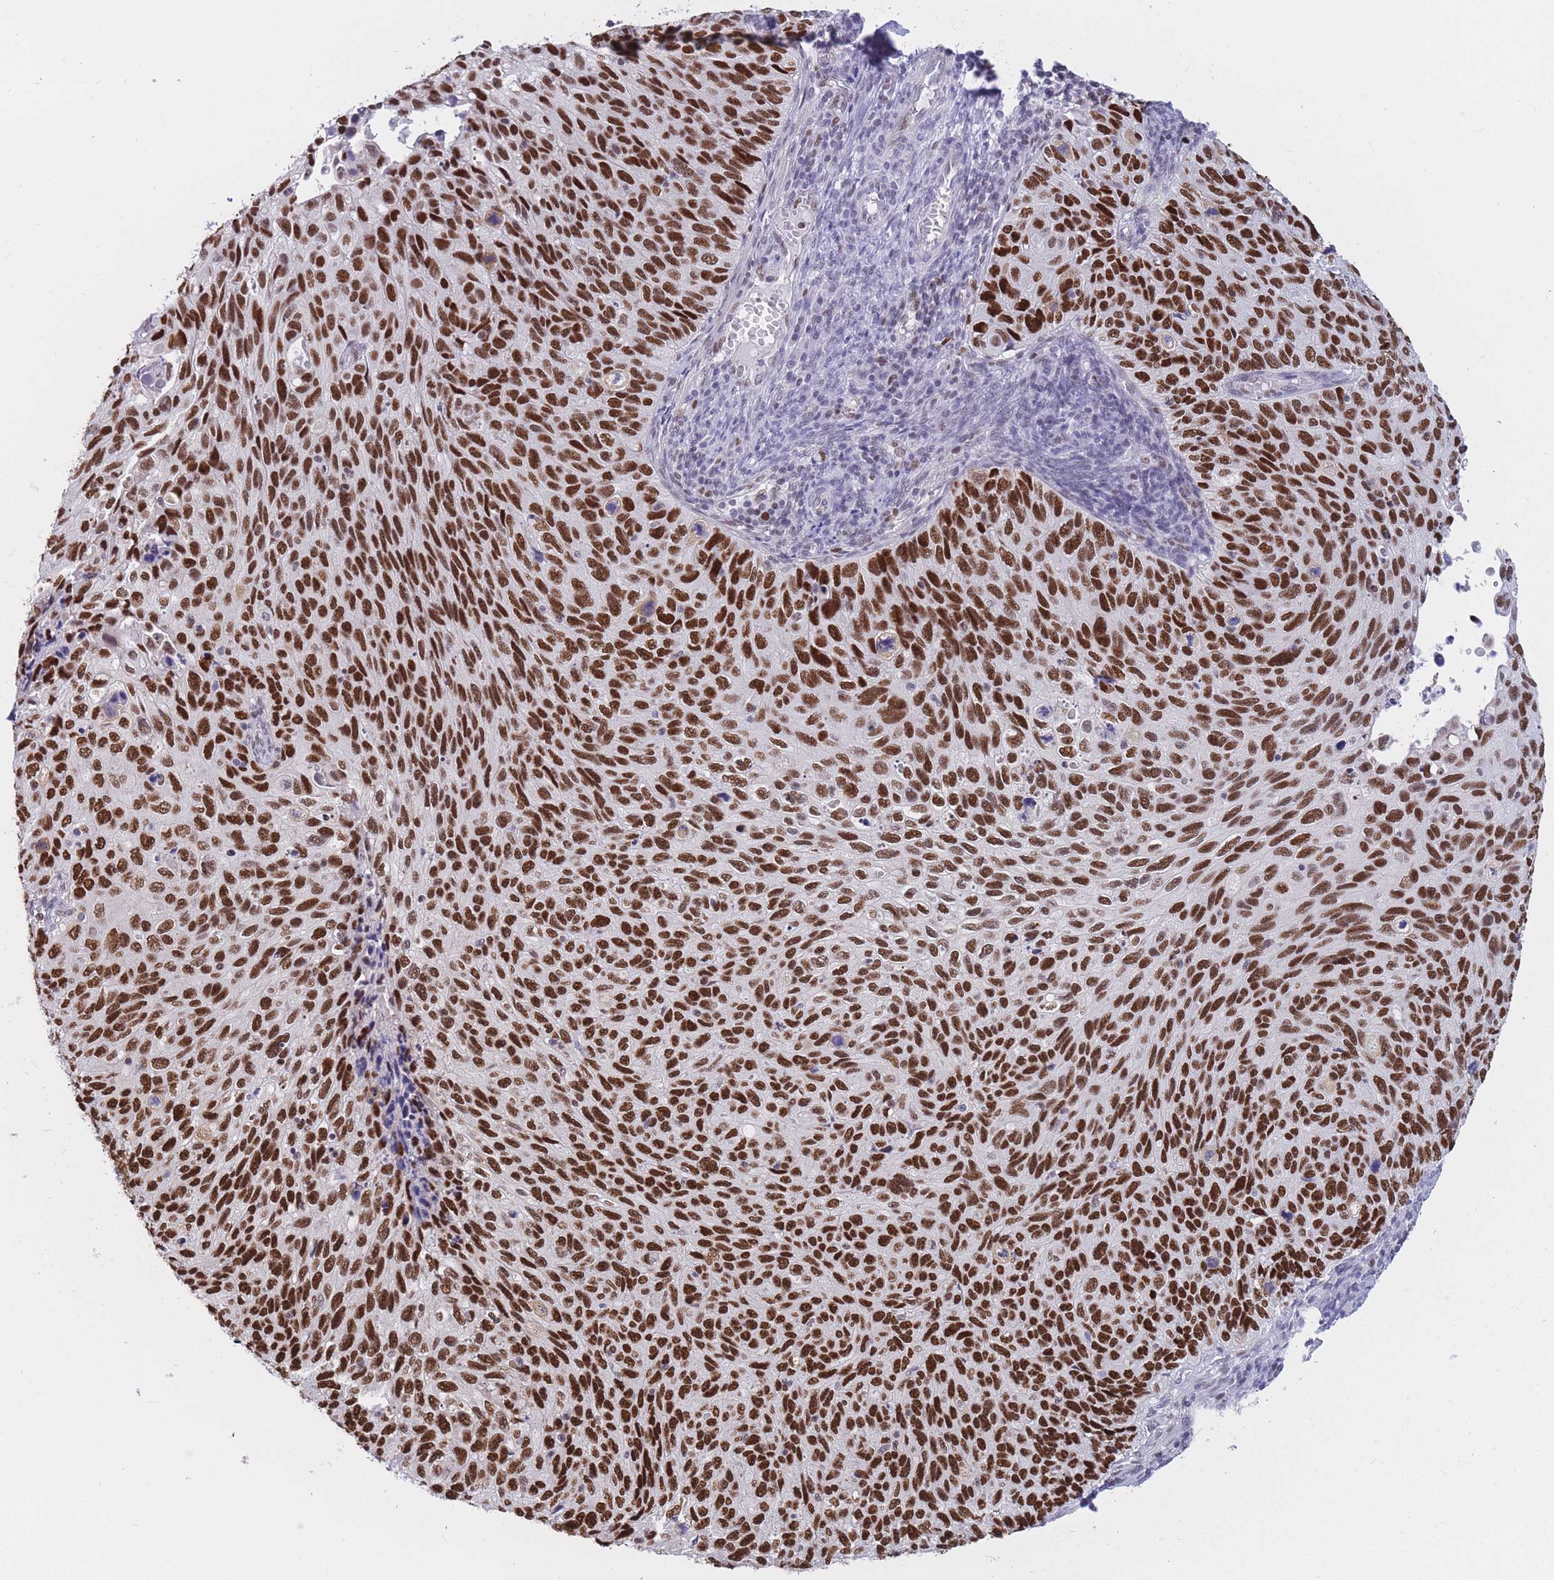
{"staining": {"intensity": "strong", "quantity": ">75%", "location": "nuclear"}, "tissue": "cervical cancer", "cell_type": "Tumor cells", "image_type": "cancer", "snomed": [{"axis": "morphology", "description": "Squamous cell carcinoma, NOS"}, {"axis": "topography", "description": "Cervix"}], "caption": "There is high levels of strong nuclear staining in tumor cells of cervical cancer, as demonstrated by immunohistochemical staining (brown color).", "gene": "NASP", "patient": {"sex": "female", "age": 70}}